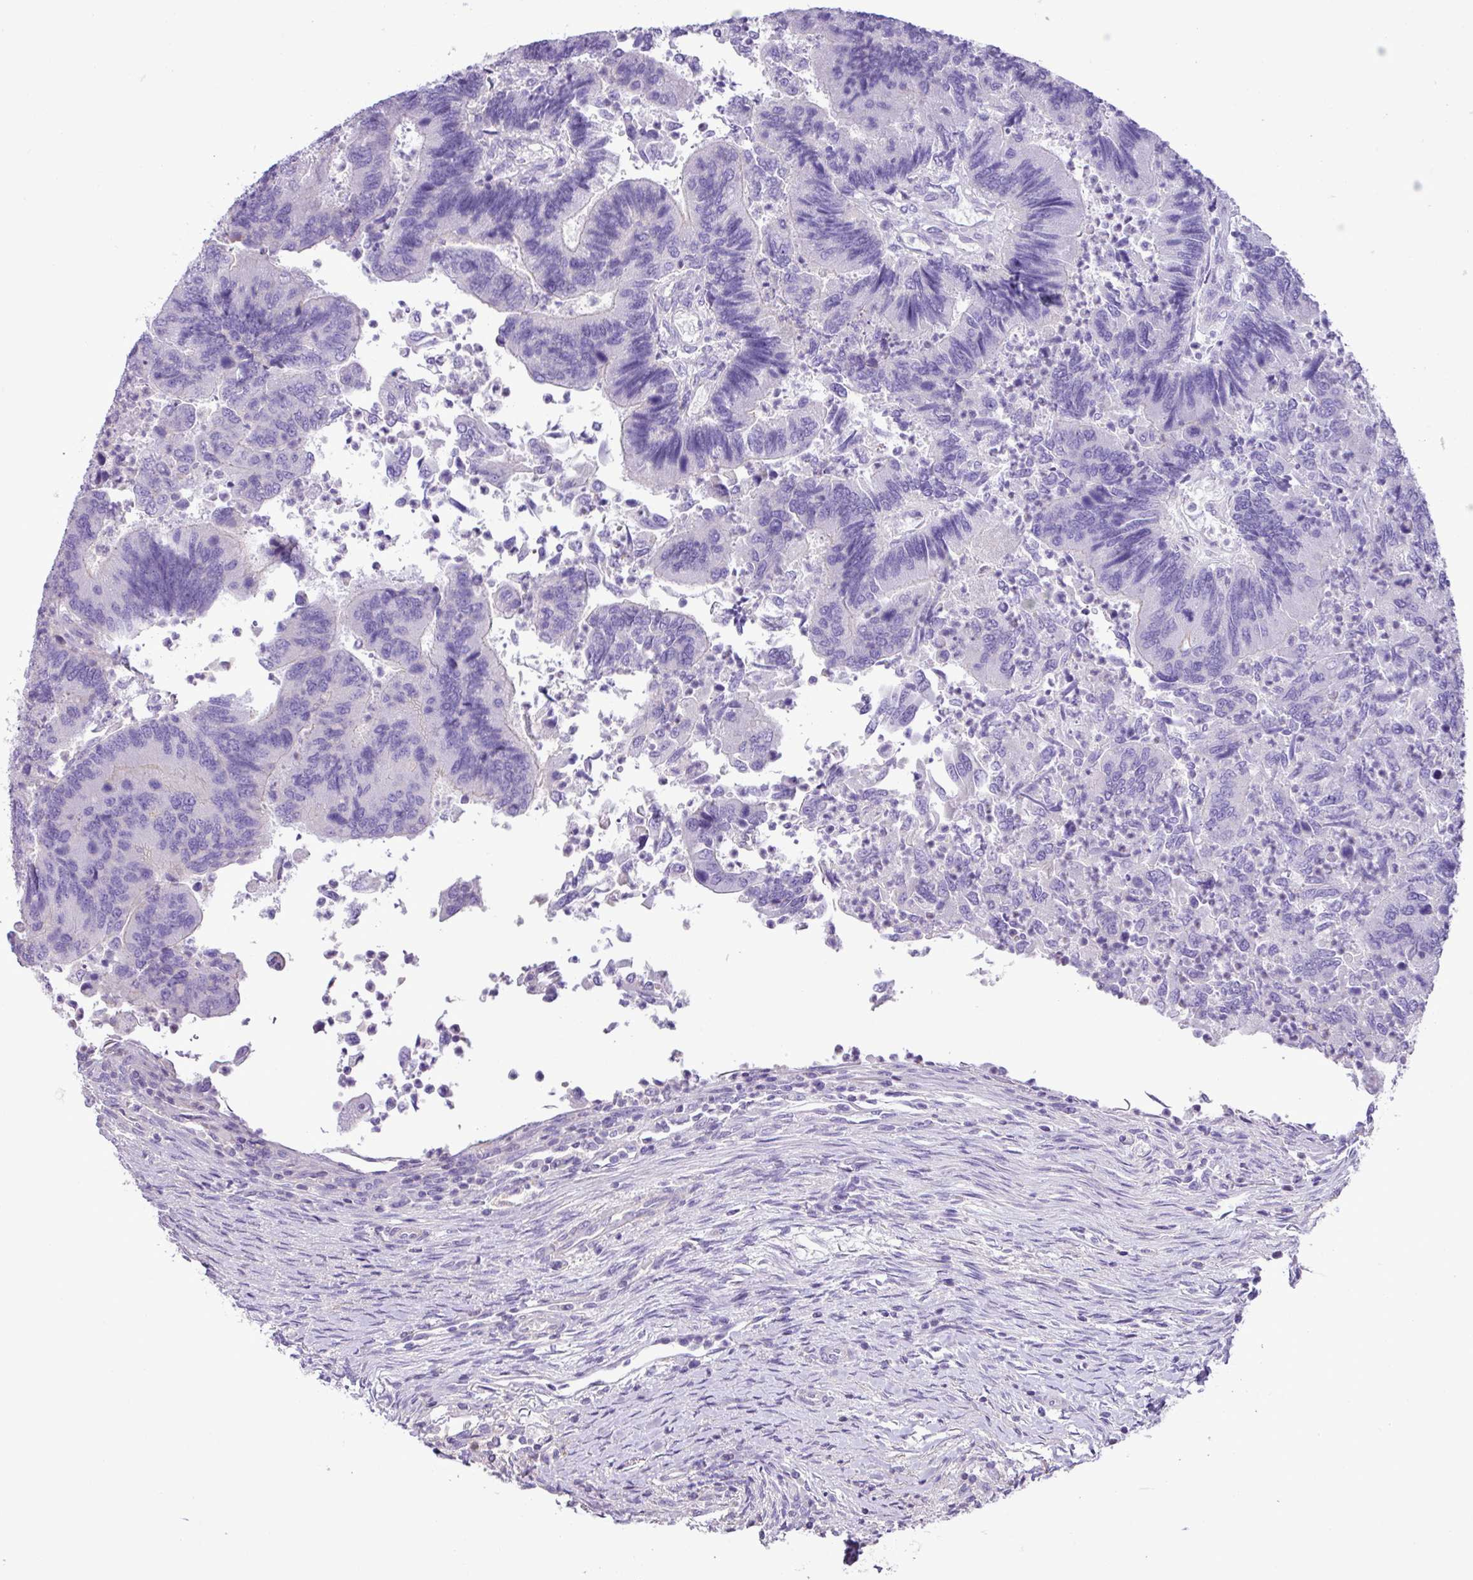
{"staining": {"intensity": "negative", "quantity": "none", "location": "none"}, "tissue": "colorectal cancer", "cell_type": "Tumor cells", "image_type": "cancer", "snomed": [{"axis": "morphology", "description": "Adenocarcinoma, NOS"}, {"axis": "topography", "description": "Colon"}], "caption": "This is a image of immunohistochemistry (IHC) staining of colorectal cancer (adenocarcinoma), which shows no positivity in tumor cells. Brightfield microscopy of IHC stained with DAB (brown) and hematoxylin (blue), captured at high magnification.", "gene": "ZNF334", "patient": {"sex": "female", "age": 67}}